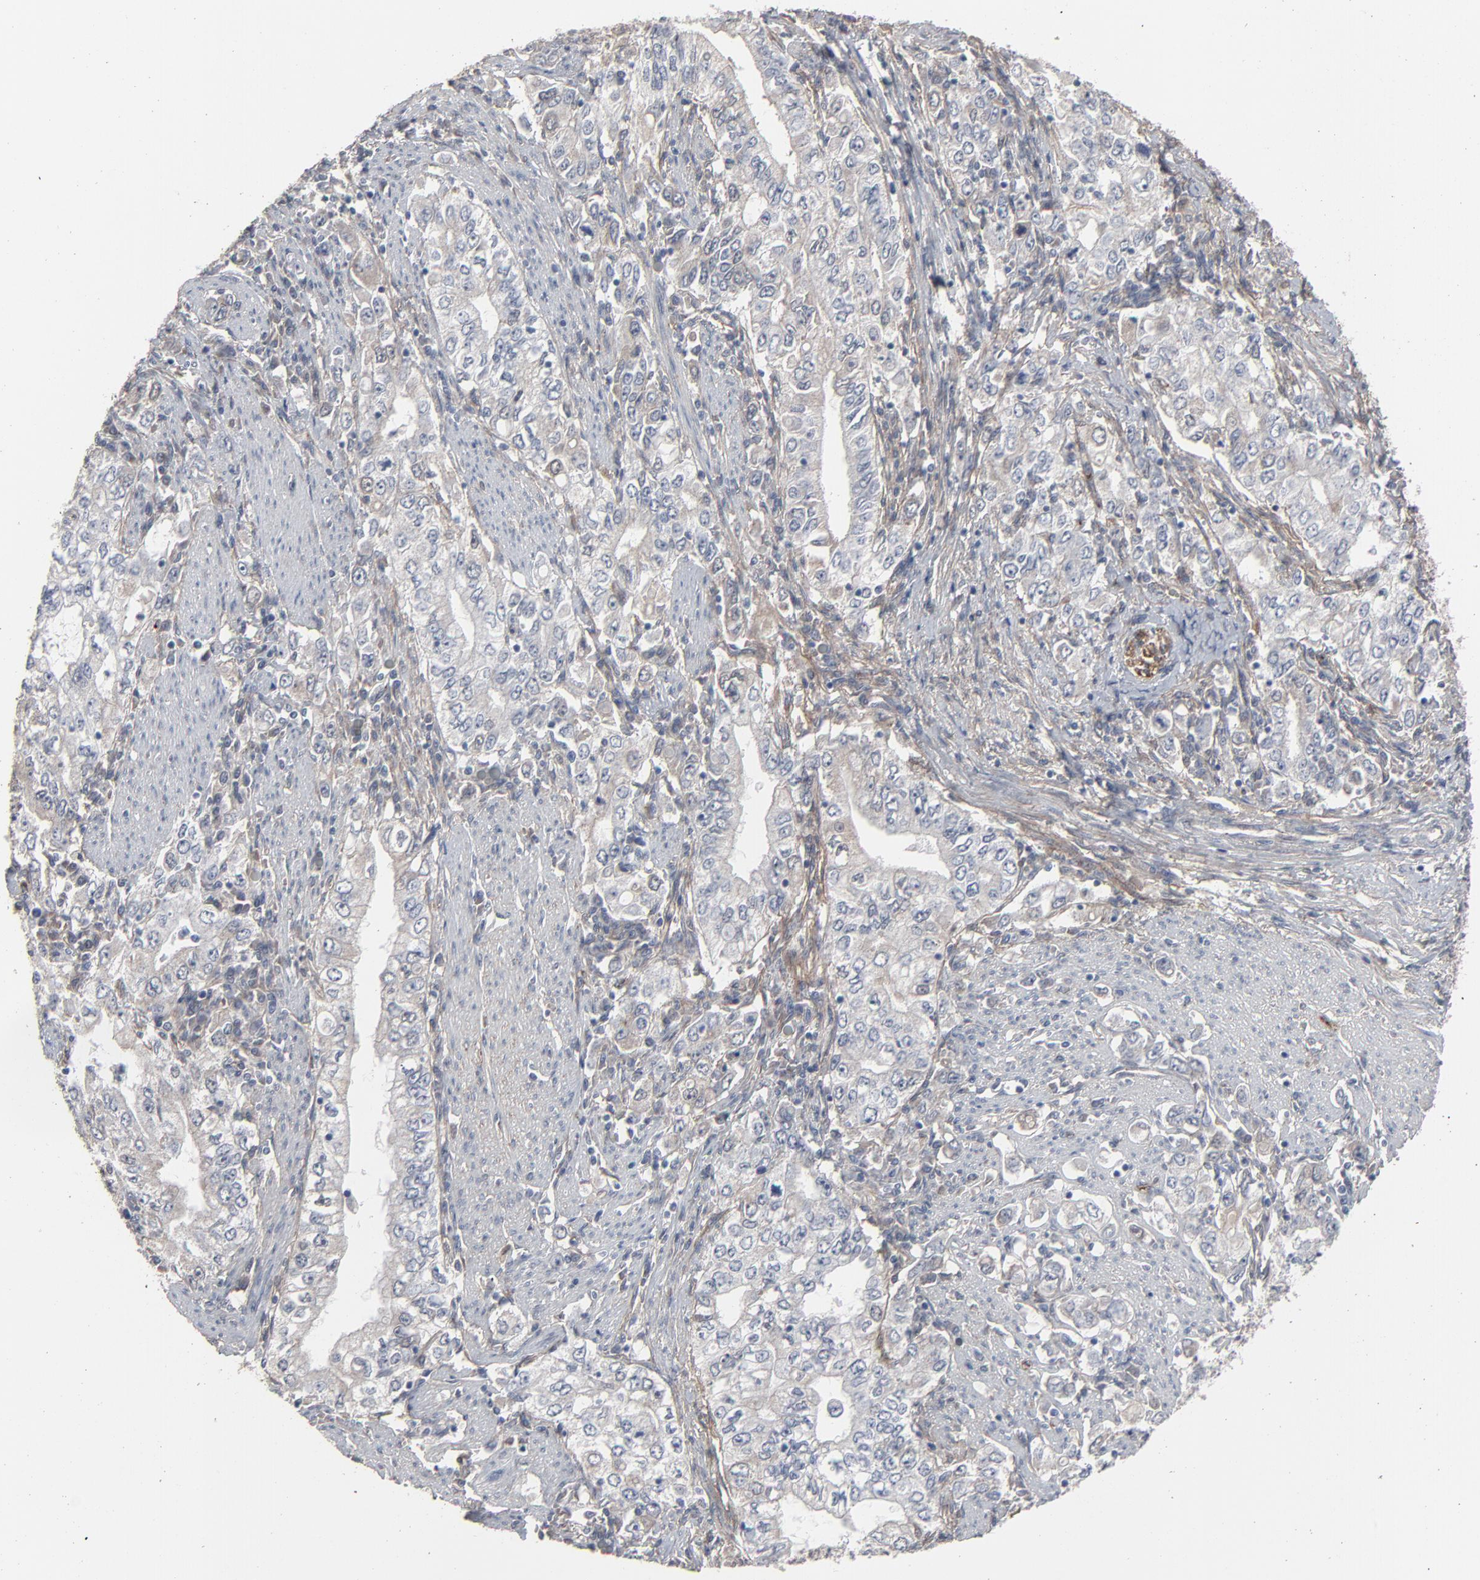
{"staining": {"intensity": "weak", "quantity": "<25%", "location": "cytoplasmic/membranous"}, "tissue": "stomach cancer", "cell_type": "Tumor cells", "image_type": "cancer", "snomed": [{"axis": "morphology", "description": "Adenocarcinoma, NOS"}, {"axis": "topography", "description": "Stomach, lower"}], "caption": "The immunohistochemistry micrograph has no significant expression in tumor cells of stomach cancer tissue.", "gene": "JAM3", "patient": {"sex": "female", "age": 72}}